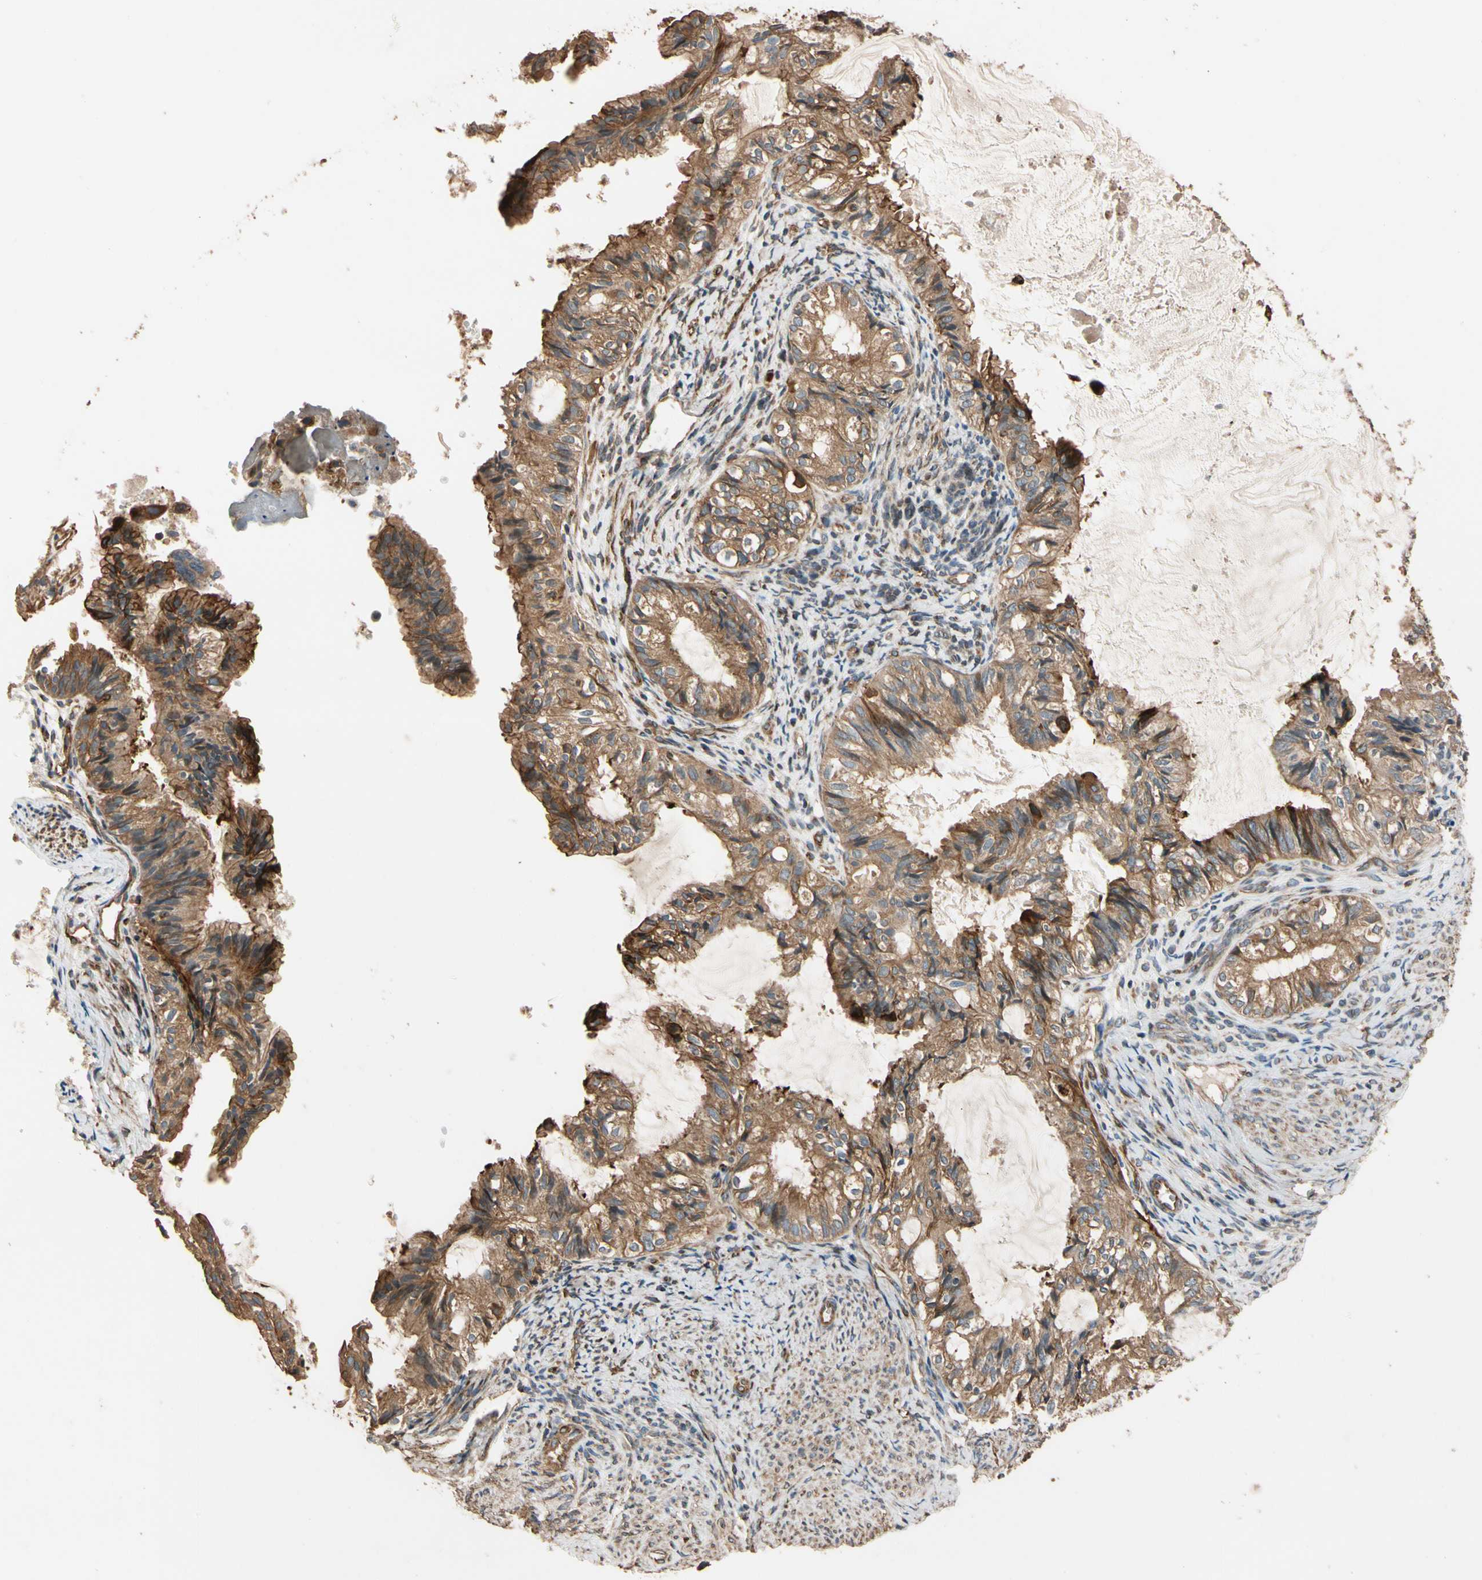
{"staining": {"intensity": "moderate", "quantity": ">75%", "location": "cytoplasmic/membranous"}, "tissue": "cervical cancer", "cell_type": "Tumor cells", "image_type": "cancer", "snomed": [{"axis": "morphology", "description": "Normal tissue, NOS"}, {"axis": "morphology", "description": "Adenocarcinoma, NOS"}, {"axis": "topography", "description": "Cervix"}, {"axis": "topography", "description": "Endometrium"}], "caption": "A micrograph of cervical adenocarcinoma stained for a protein shows moderate cytoplasmic/membranous brown staining in tumor cells. (Brightfield microscopy of DAB IHC at high magnification).", "gene": "MGRN1", "patient": {"sex": "female", "age": 86}}